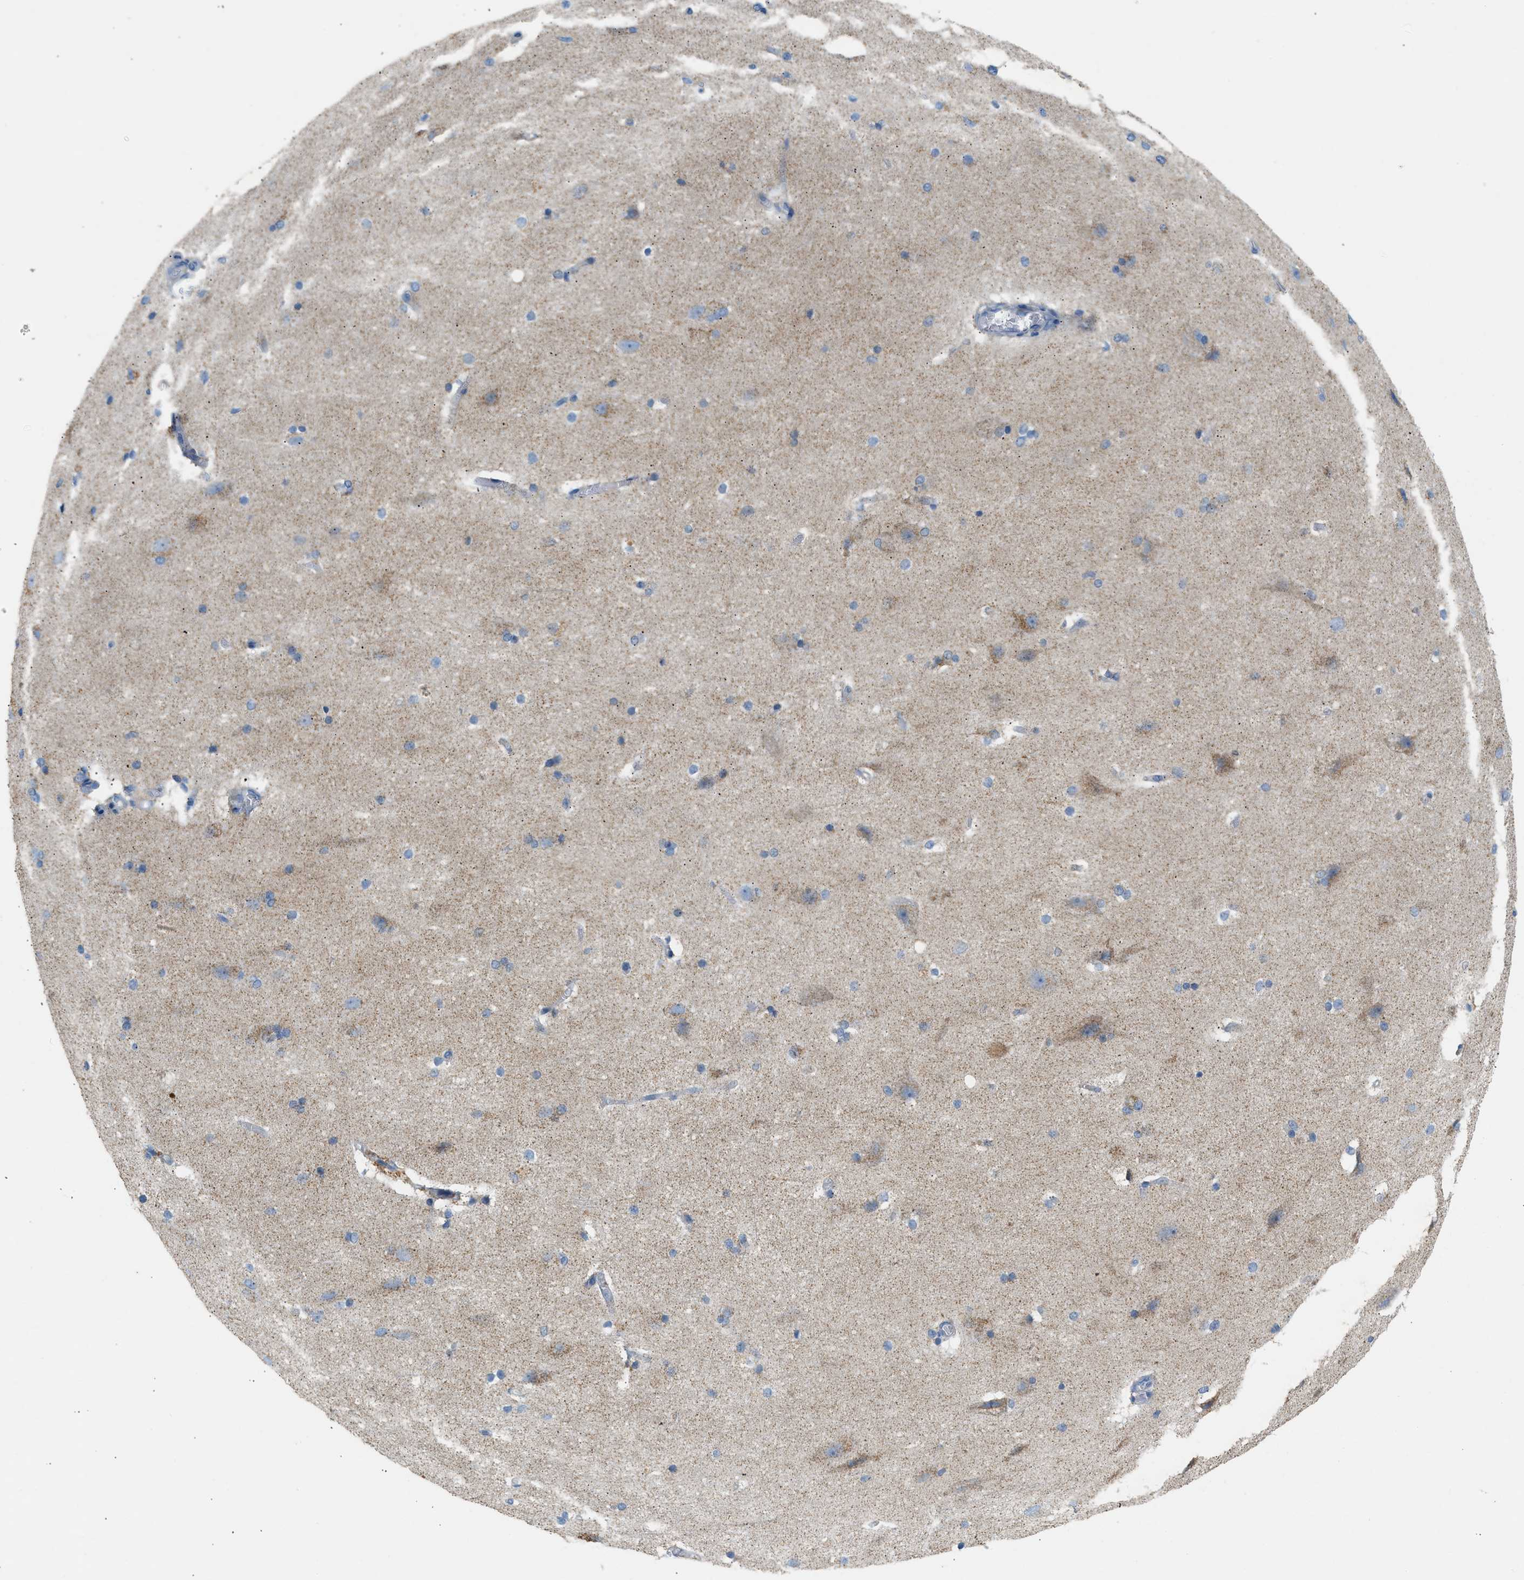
{"staining": {"intensity": "negative", "quantity": "none", "location": "none"}, "tissue": "cerebral cortex", "cell_type": "Endothelial cells", "image_type": "normal", "snomed": [{"axis": "morphology", "description": "Normal tissue, NOS"}, {"axis": "topography", "description": "Cerebral cortex"}, {"axis": "topography", "description": "Hippocampus"}], "caption": "Human cerebral cortex stained for a protein using immunohistochemistry (IHC) reveals no expression in endothelial cells.", "gene": "NDUFS8", "patient": {"sex": "female", "age": 19}}